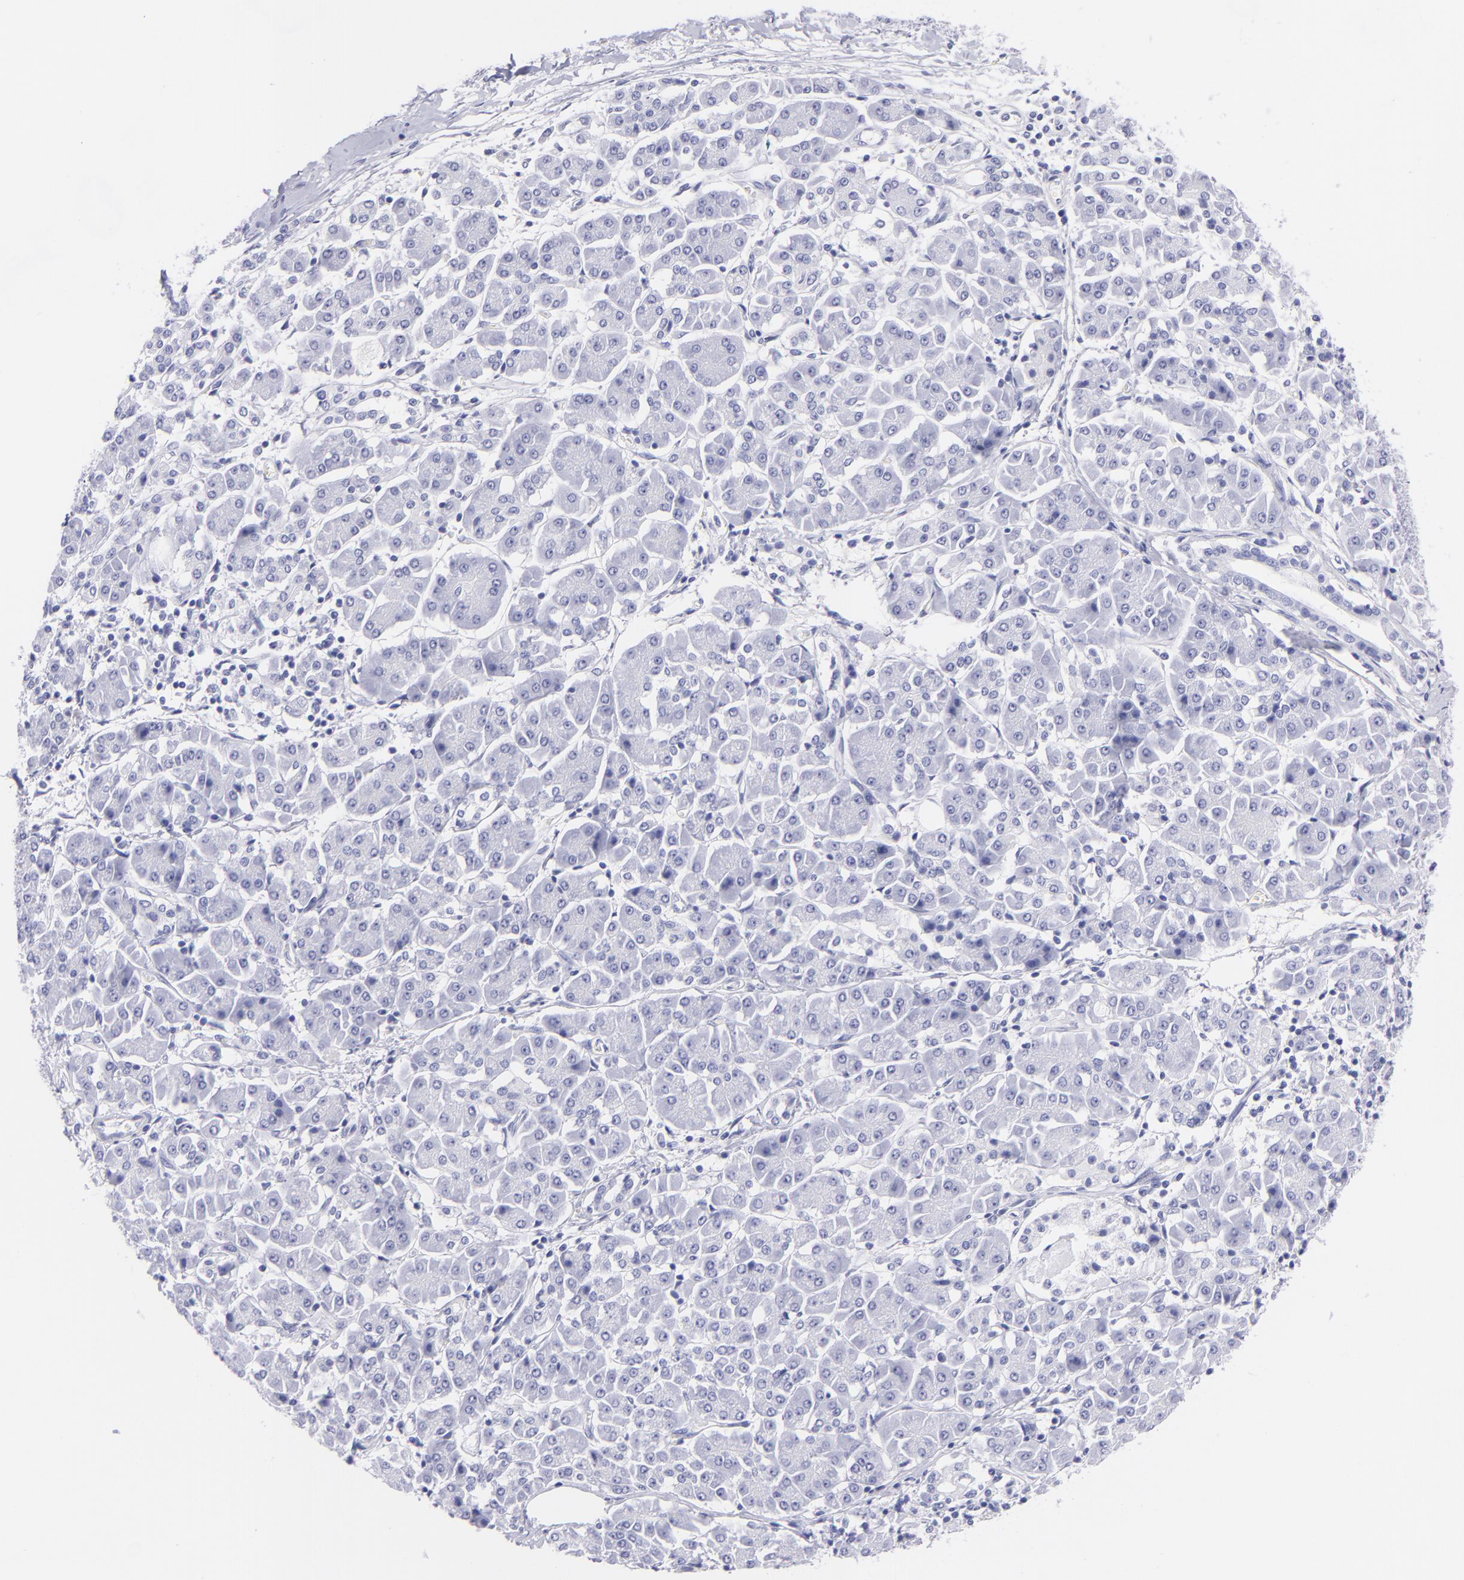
{"staining": {"intensity": "negative", "quantity": "none", "location": "none"}, "tissue": "pancreatic cancer", "cell_type": "Tumor cells", "image_type": "cancer", "snomed": [{"axis": "morphology", "description": "Adenocarcinoma, NOS"}, {"axis": "topography", "description": "Pancreas"}], "caption": "Histopathology image shows no significant protein staining in tumor cells of adenocarcinoma (pancreatic).", "gene": "CNP", "patient": {"sex": "female", "age": 57}}